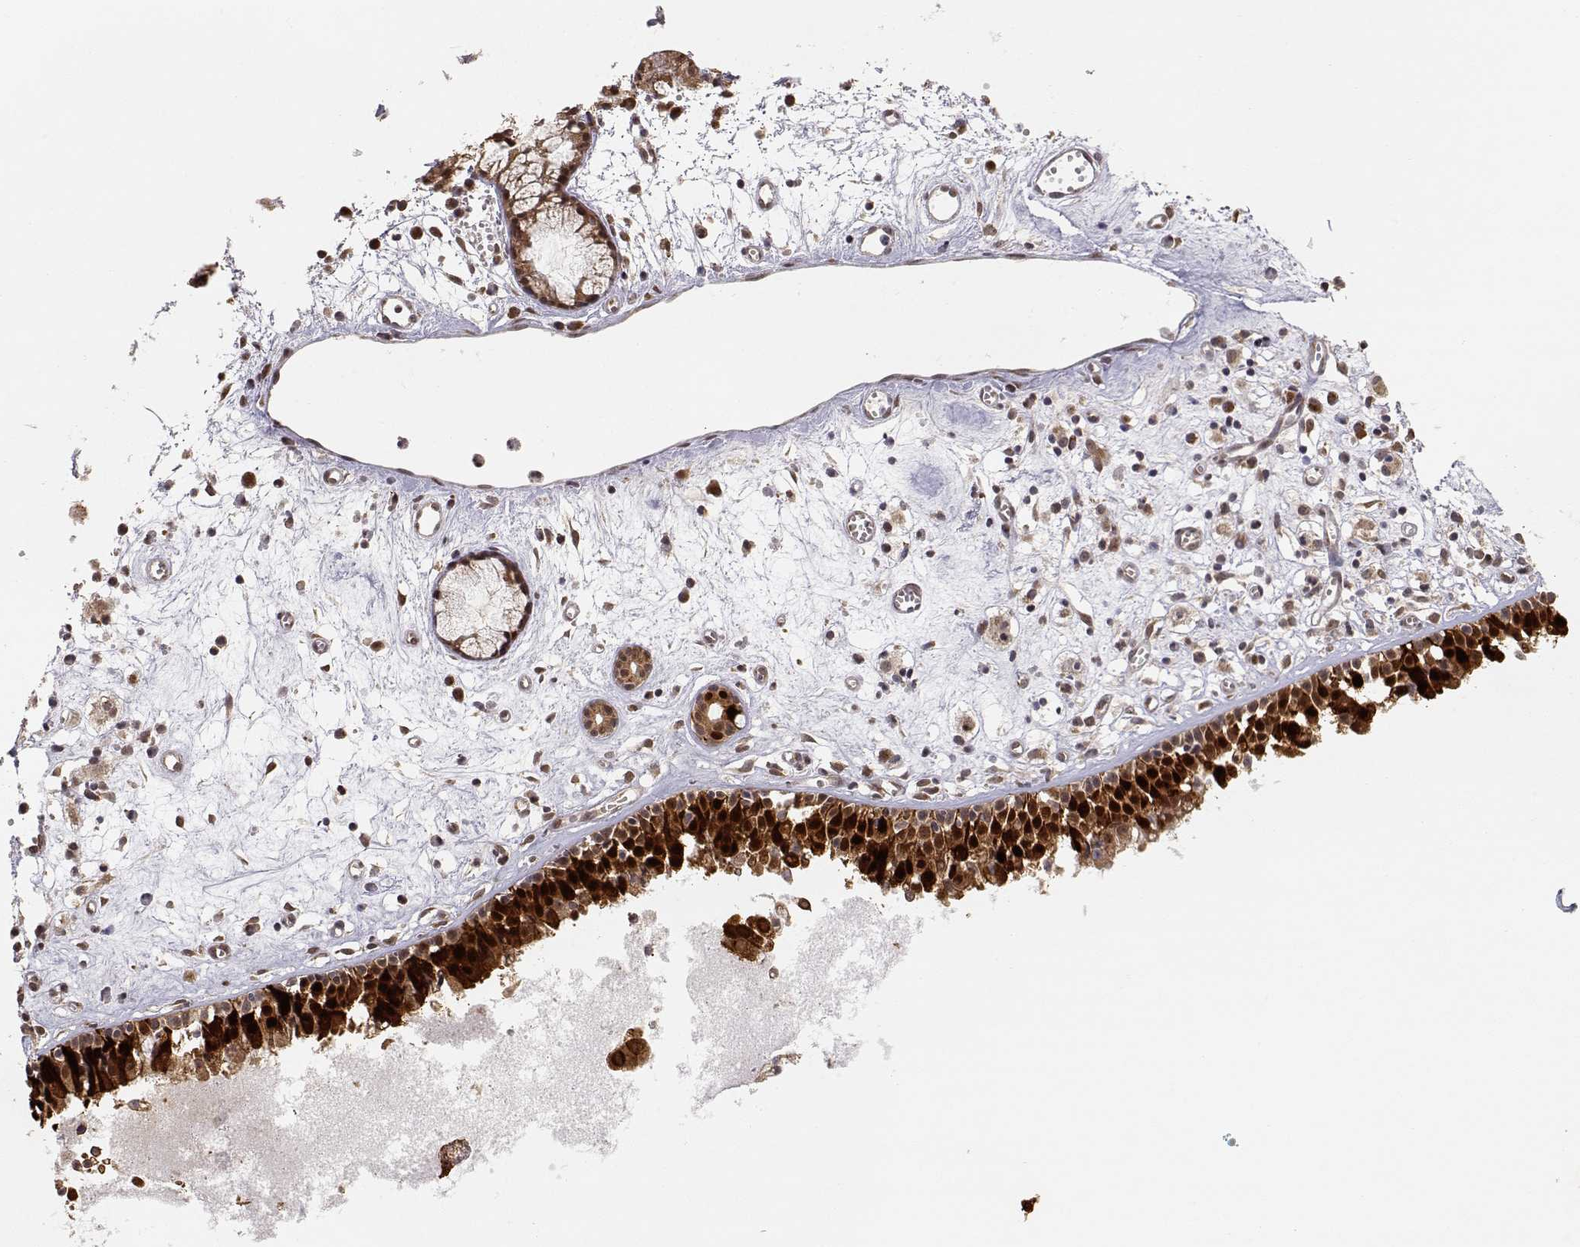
{"staining": {"intensity": "strong", "quantity": ">75%", "location": "cytoplasmic/membranous,nuclear"}, "tissue": "nasopharynx", "cell_type": "Respiratory epithelial cells", "image_type": "normal", "snomed": [{"axis": "morphology", "description": "Normal tissue, NOS"}, {"axis": "topography", "description": "Nasopharynx"}], "caption": "Nasopharynx stained with a protein marker demonstrates strong staining in respiratory epithelial cells.", "gene": "BRCA1", "patient": {"sex": "male", "age": 61}}